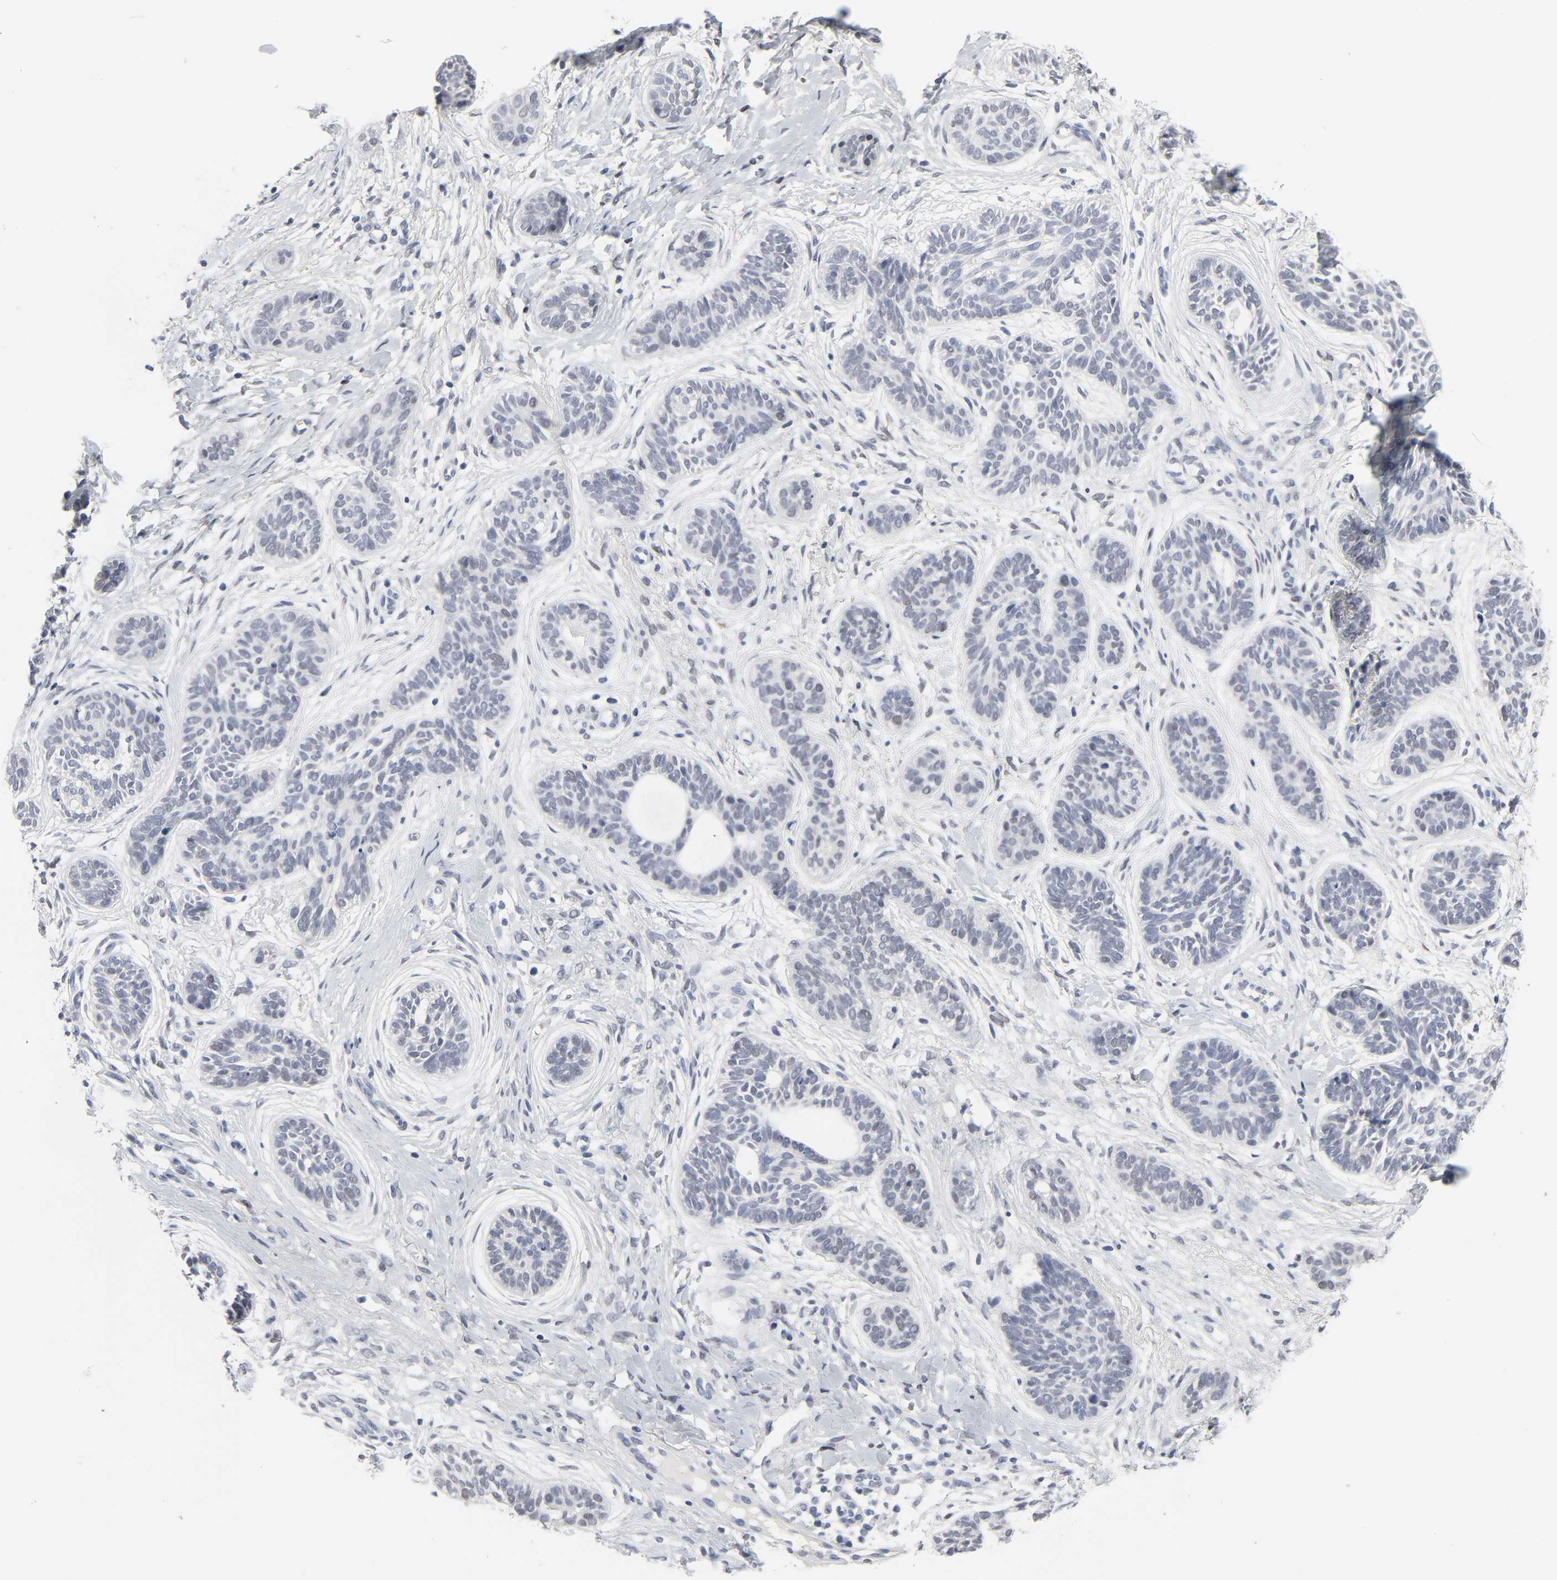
{"staining": {"intensity": "negative", "quantity": "none", "location": "none"}, "tissue": "skin cancer", "cell_type": "Tumor cells", "image_type": "cancer", "snomed": [{"axis": "morphology", "description": "Normal tissue, NOS"}, {"axis": "morphology", "description": "Basal cell carcinoma"}, {"axis": "topography", "description": "Skin"}], "caption": "This is an immunohistochemistry micrograph of skin basal cell carcinoma. There is no staining in tumor cells.", "gene": "SALL2", "patient": {"sex": "male", "age": 63}}